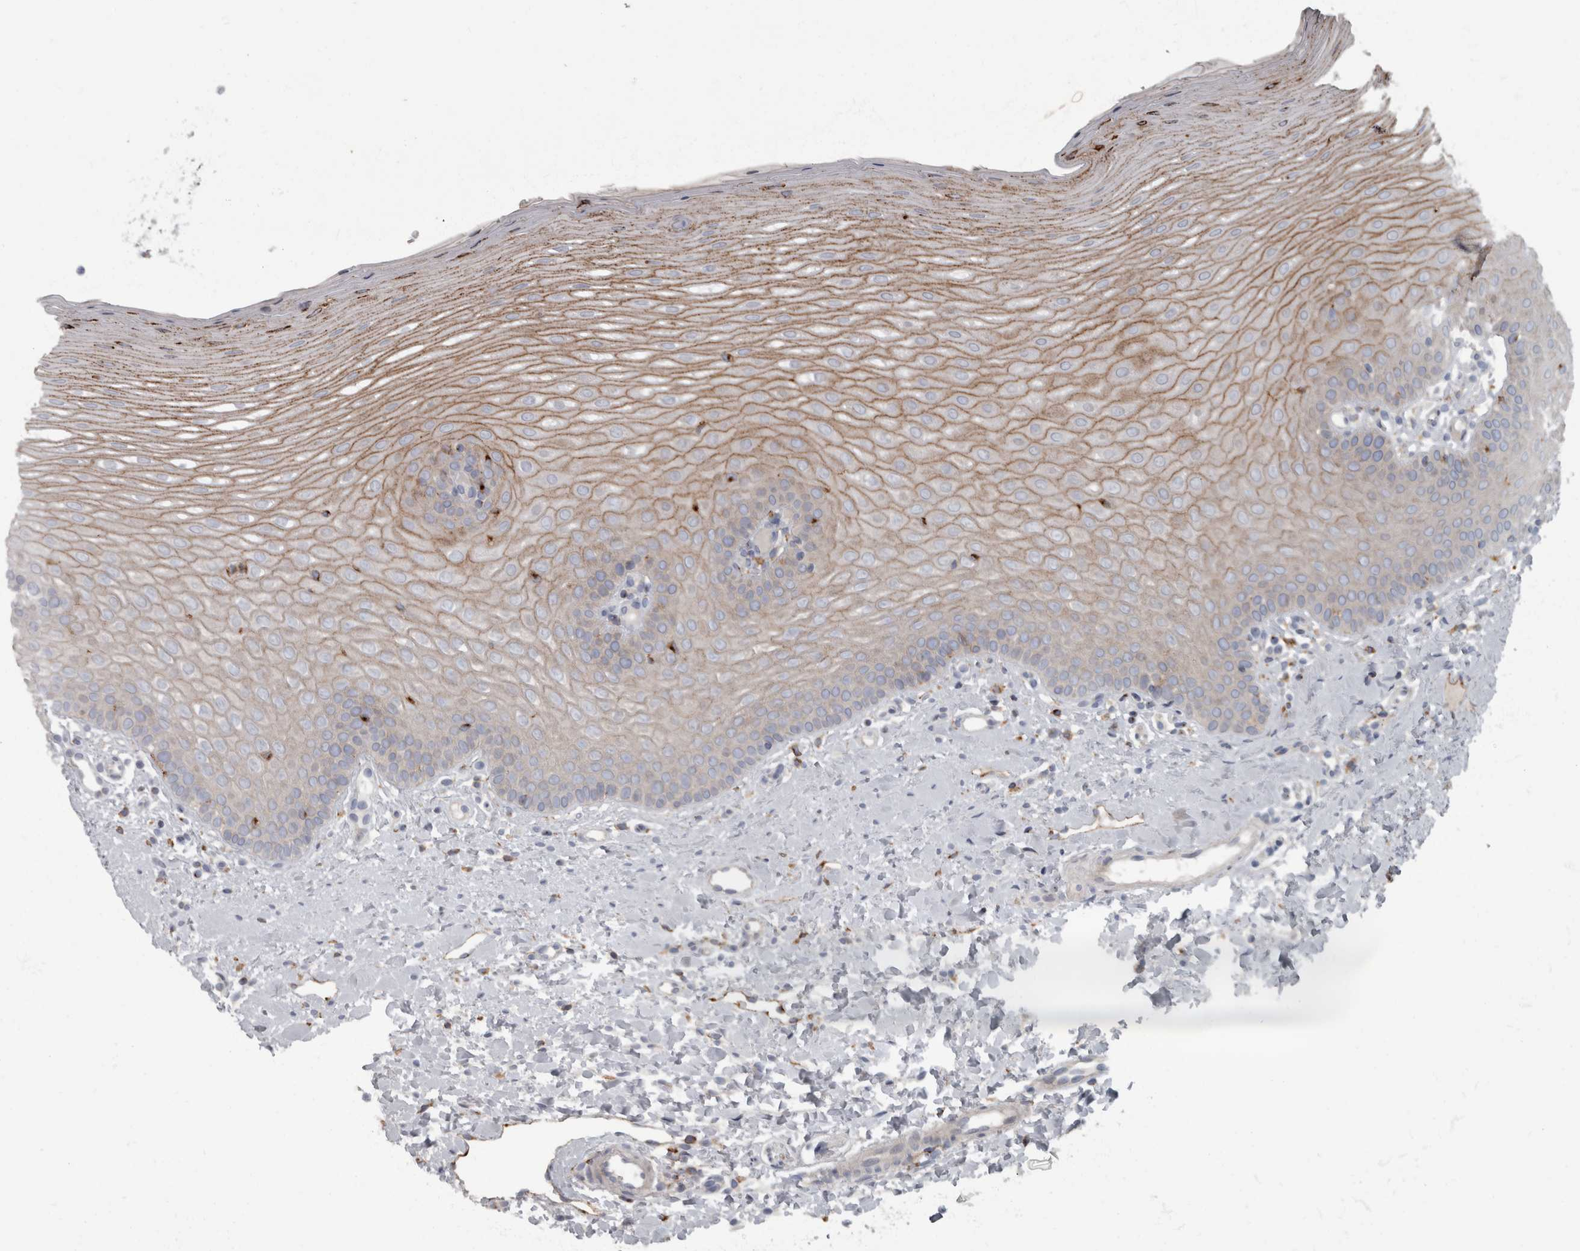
{"staining": {"intensity": "strong", "quantity": "<25%", "location": "cytoplasmic/membranous"}, "tissue": "oral mucosa", "cell_type": "Squamous epithelial cells", "image_type": "normal", "snomed": [{"axis": "morphology", "description": "Normal tissue, NOS"}, {"axis": "topography", "description": "Oral tissue"}], "caption": "Normal oral mucosa displays strong cytoplasmic/membranous staining in about <25% of squamous epithelial cells.", "gene": "CDC42BPG", "patient": {"sex": "female", "age": 39}}